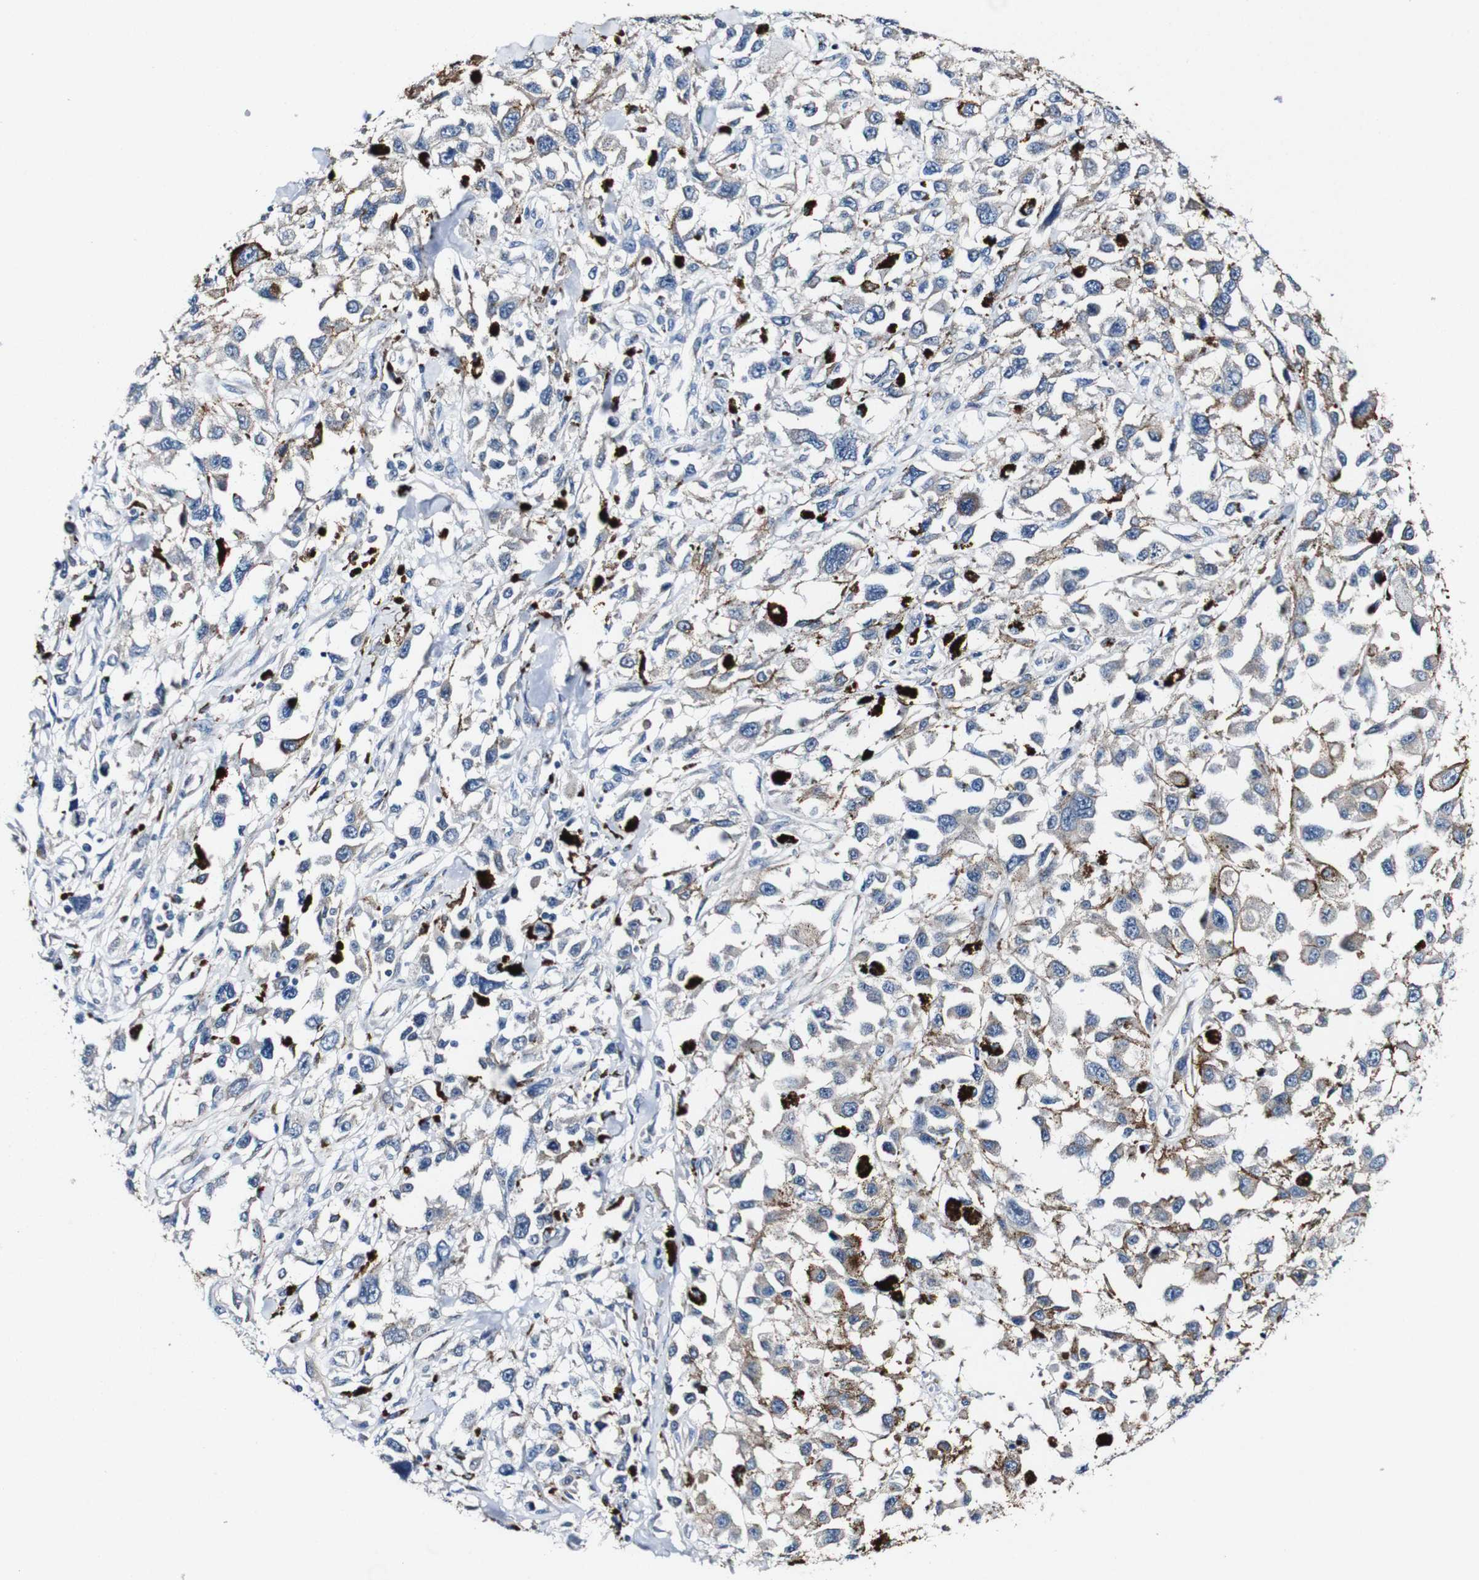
{"staining": {"intensity": "negative", "quantity": "none", "location": "none"}, "tissue": "melanoma", "cell_type": "Tumor cells", "image_type": "cancer", "snomed": [{"axis": "morphology", "description": "Malignant melanoma, Metastatic site"}, {"axis": "topography", "description": "Lymph node"}], "caption": "Malignant melanoma (metastatic site) was stained to show a protein in brown. There is no significant expression in tumor cells.", "gene": "GRAMD1A", "patient": {"sex": "male", "age": 59}}